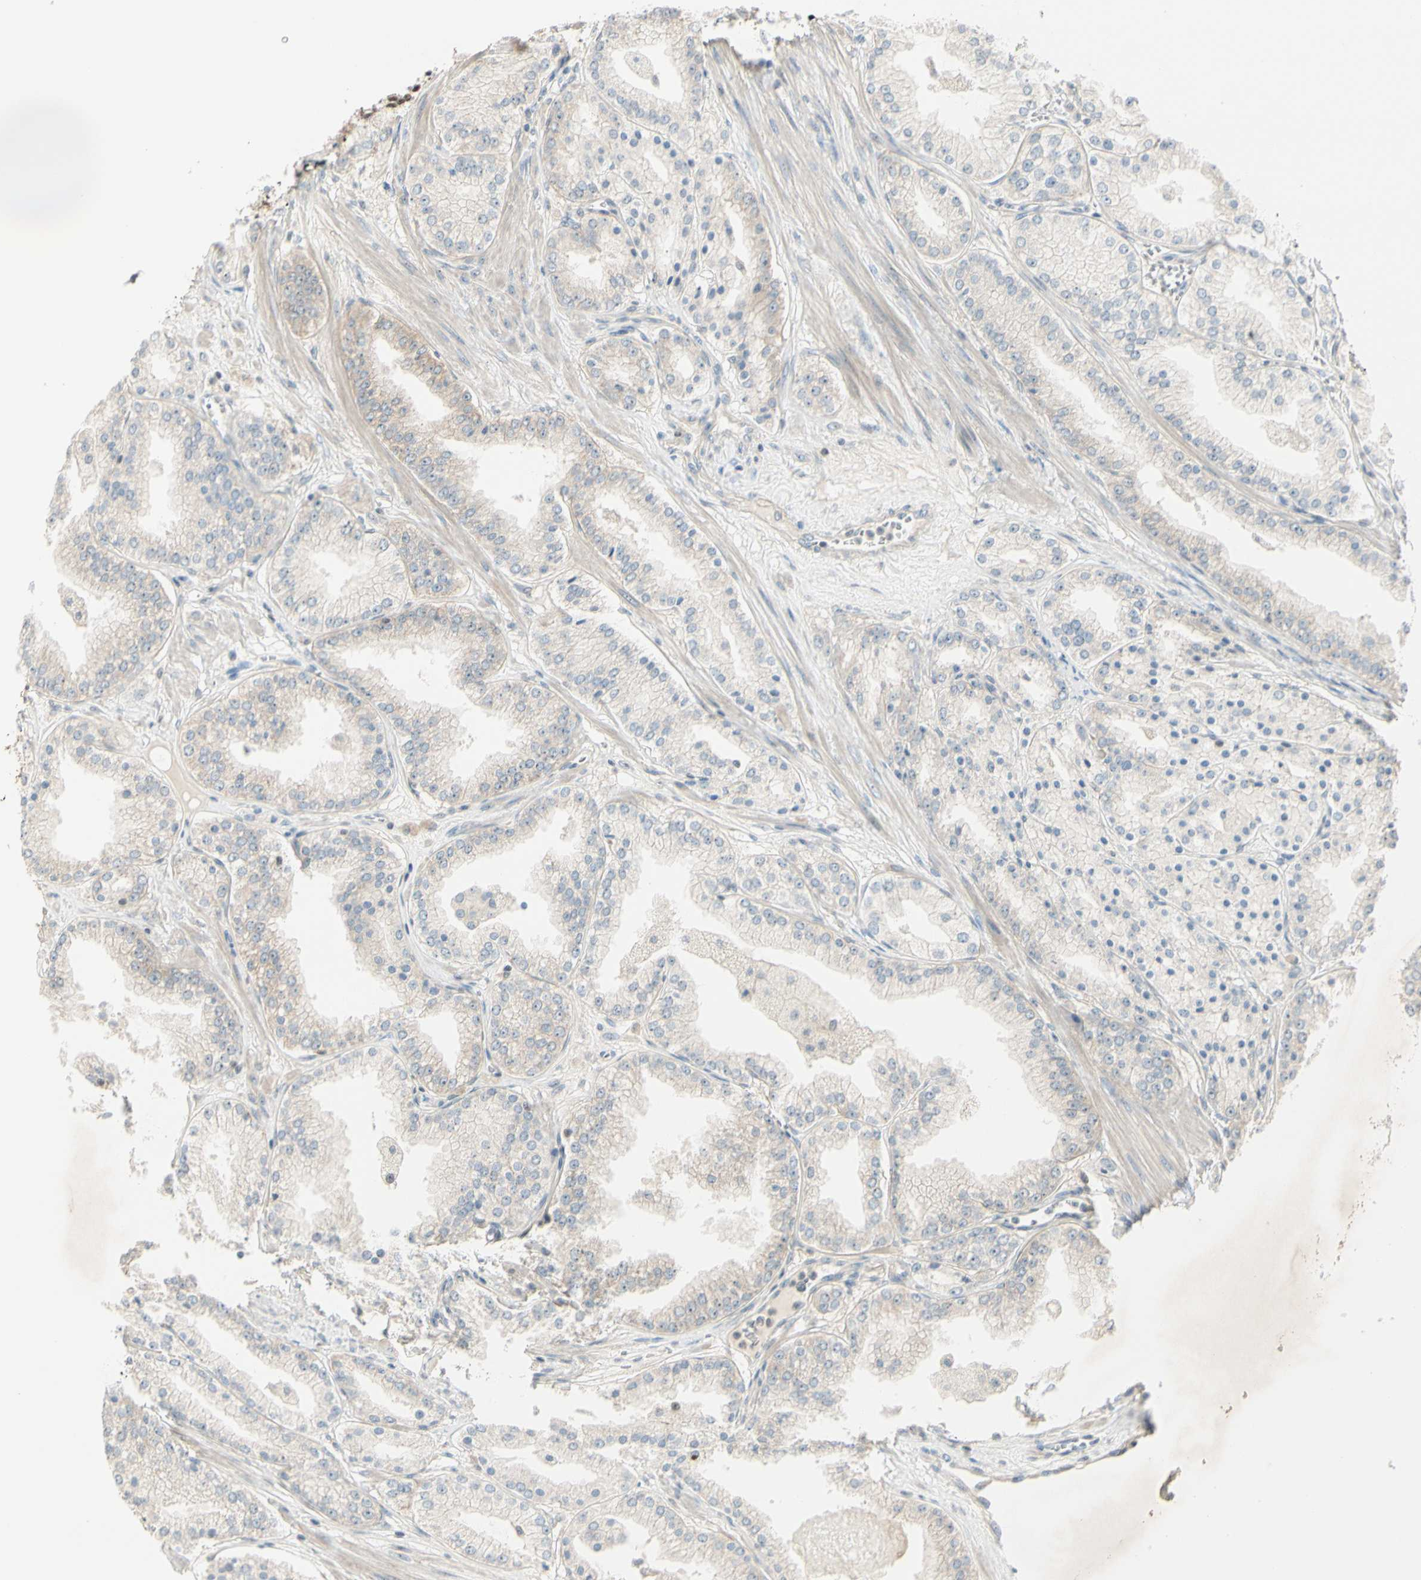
{"staining": {"intensity": "negative", "quantity": "none", "location": "none"}, "tissue": "prostate cancer", "cell_type": "Tumor cells", "image_type": "cancer", "snomed": [{"axis": "morphology", "description": "Adenocarcinoma, High grade"}, {"axis": "topography", "description": "Prostate"}], "caption": "DAB (3,3'-diaminobenzidine) immunohistochemical staining of high-grade adenocarcinoma (prostate) exhibits no significant expression in tumor cells.", "gene": "NFYA", "patient": {"sex": "male", "age": 61}}